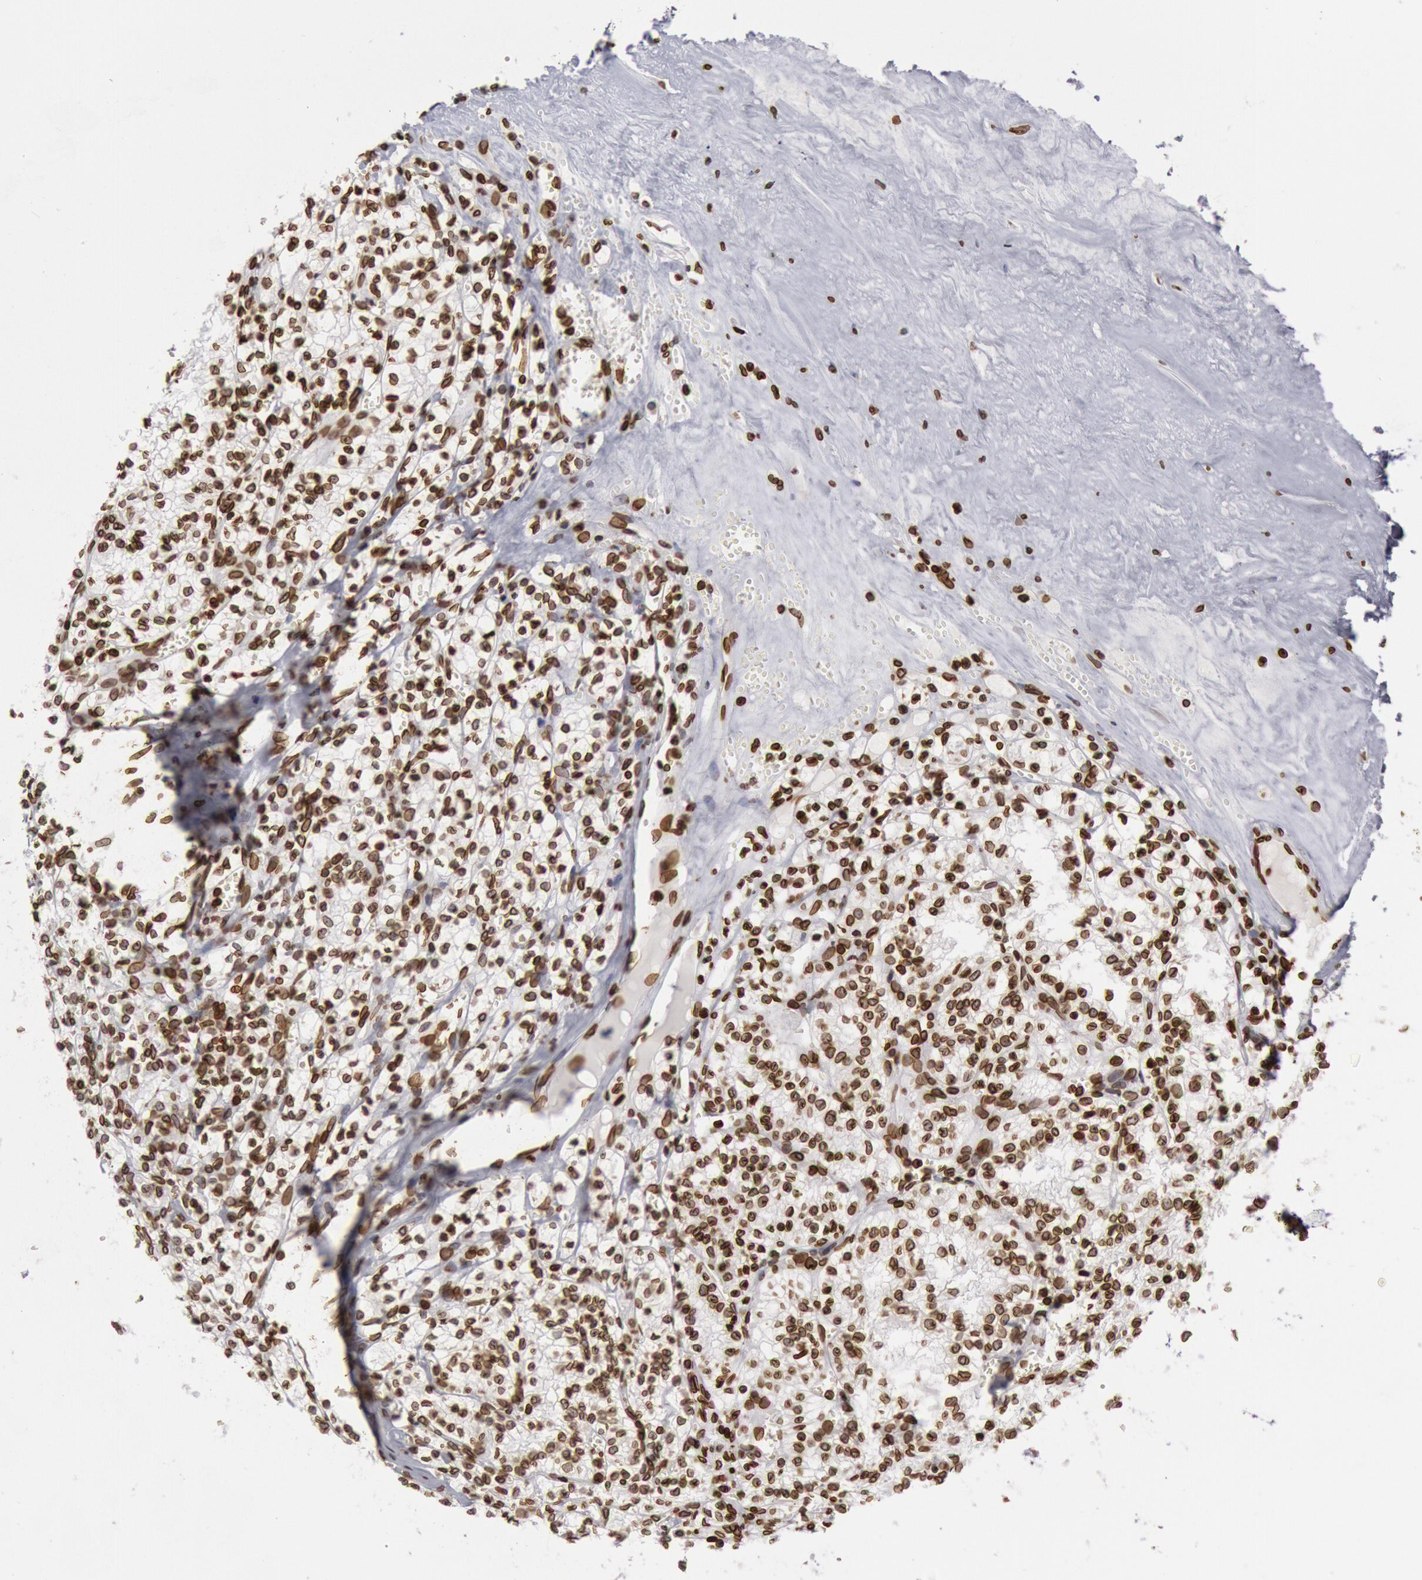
{"staining": {"intensity": "strong", "quantity": ">75%", "location": "cytoplasmic/membranous,nuclear"}, "tissue": "renal cancer", "cell_type": "Tumor cells", "image_type": "cancer", "snomed": [{"axis": "morphology", "description": "Adenocarcinoma, NOS"}, {"axis": "topography", "description": "Kidney"}], "caption": "Immunohistochemistry (IHC) image of neoplastic tissue: human adenocarcinoma (renal) stained using immunohistochemistry displays high levels of strong protein expression localized specifically in the cytoplasmic/membranous and nuclear of tumor cells, appearing as a cytoplasmic/membranous and nuclear brown color.", "gene": "SUN2", "patient": {"sex": "male", "age": 61}}